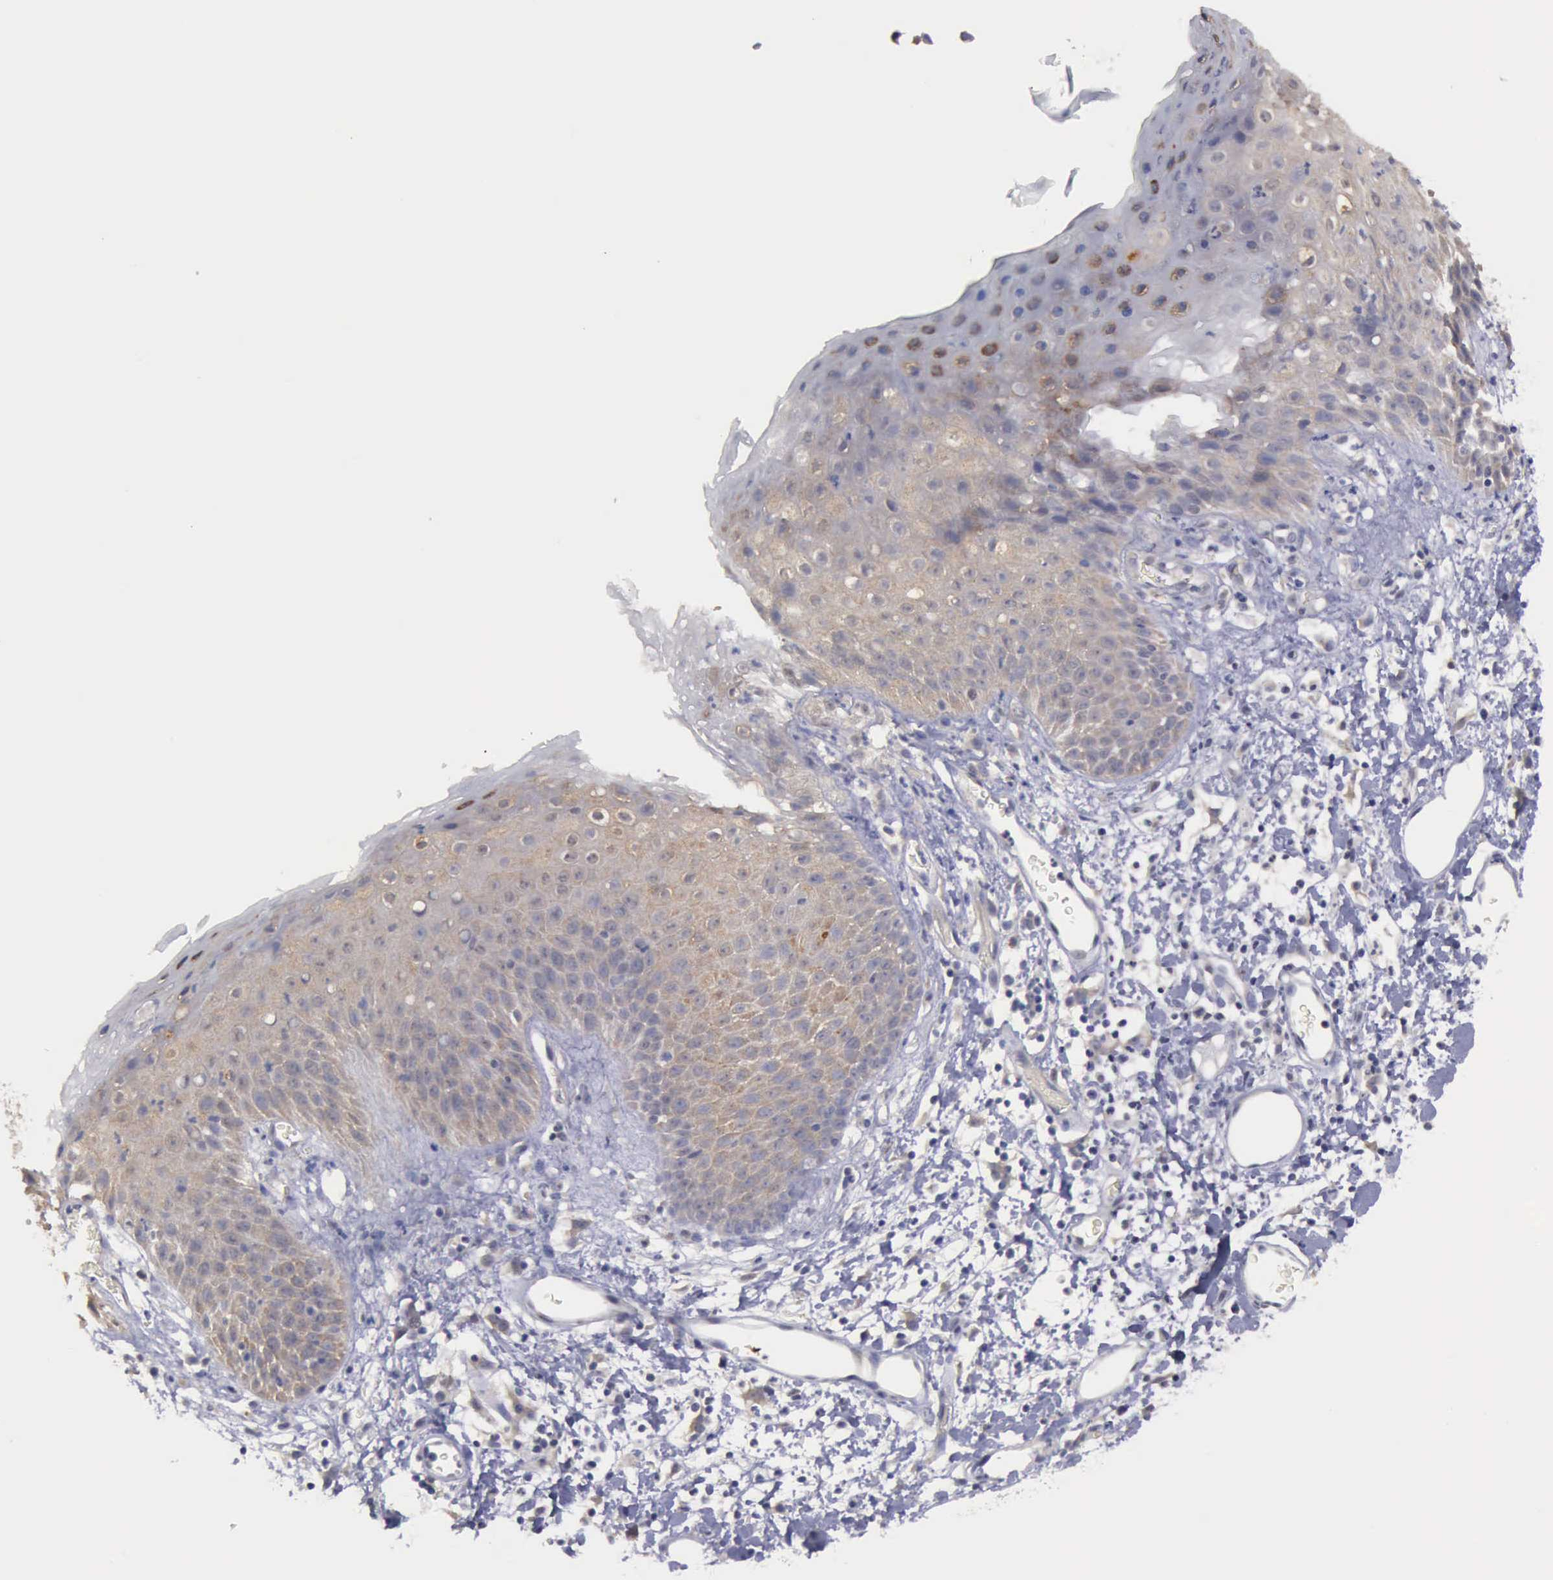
{"staining": {"intensity": "weak", "quantity": "25%-75%", "location": "cytoplasmic/membranous"}, "tissue": "skin", "cell_type": "Epidermal cells", "image_type": "normal", "snomed": [{"axis": "morphology", "description": "Normal tissue, NOS"}, {"axis": "topography", "description": "Vulva"}, {"axis": "topography", "description": "Peripheral nerve tissue"}], "caption": "Approximately 25%-75% of epidermal cells in unremarkable human skin reveal weak cytoplasmic/membranous protein positivity as visualized by brown immunohistochemical staining.", "gene": "PHKA1", "patient": {"sex": "female", "age": 68}}